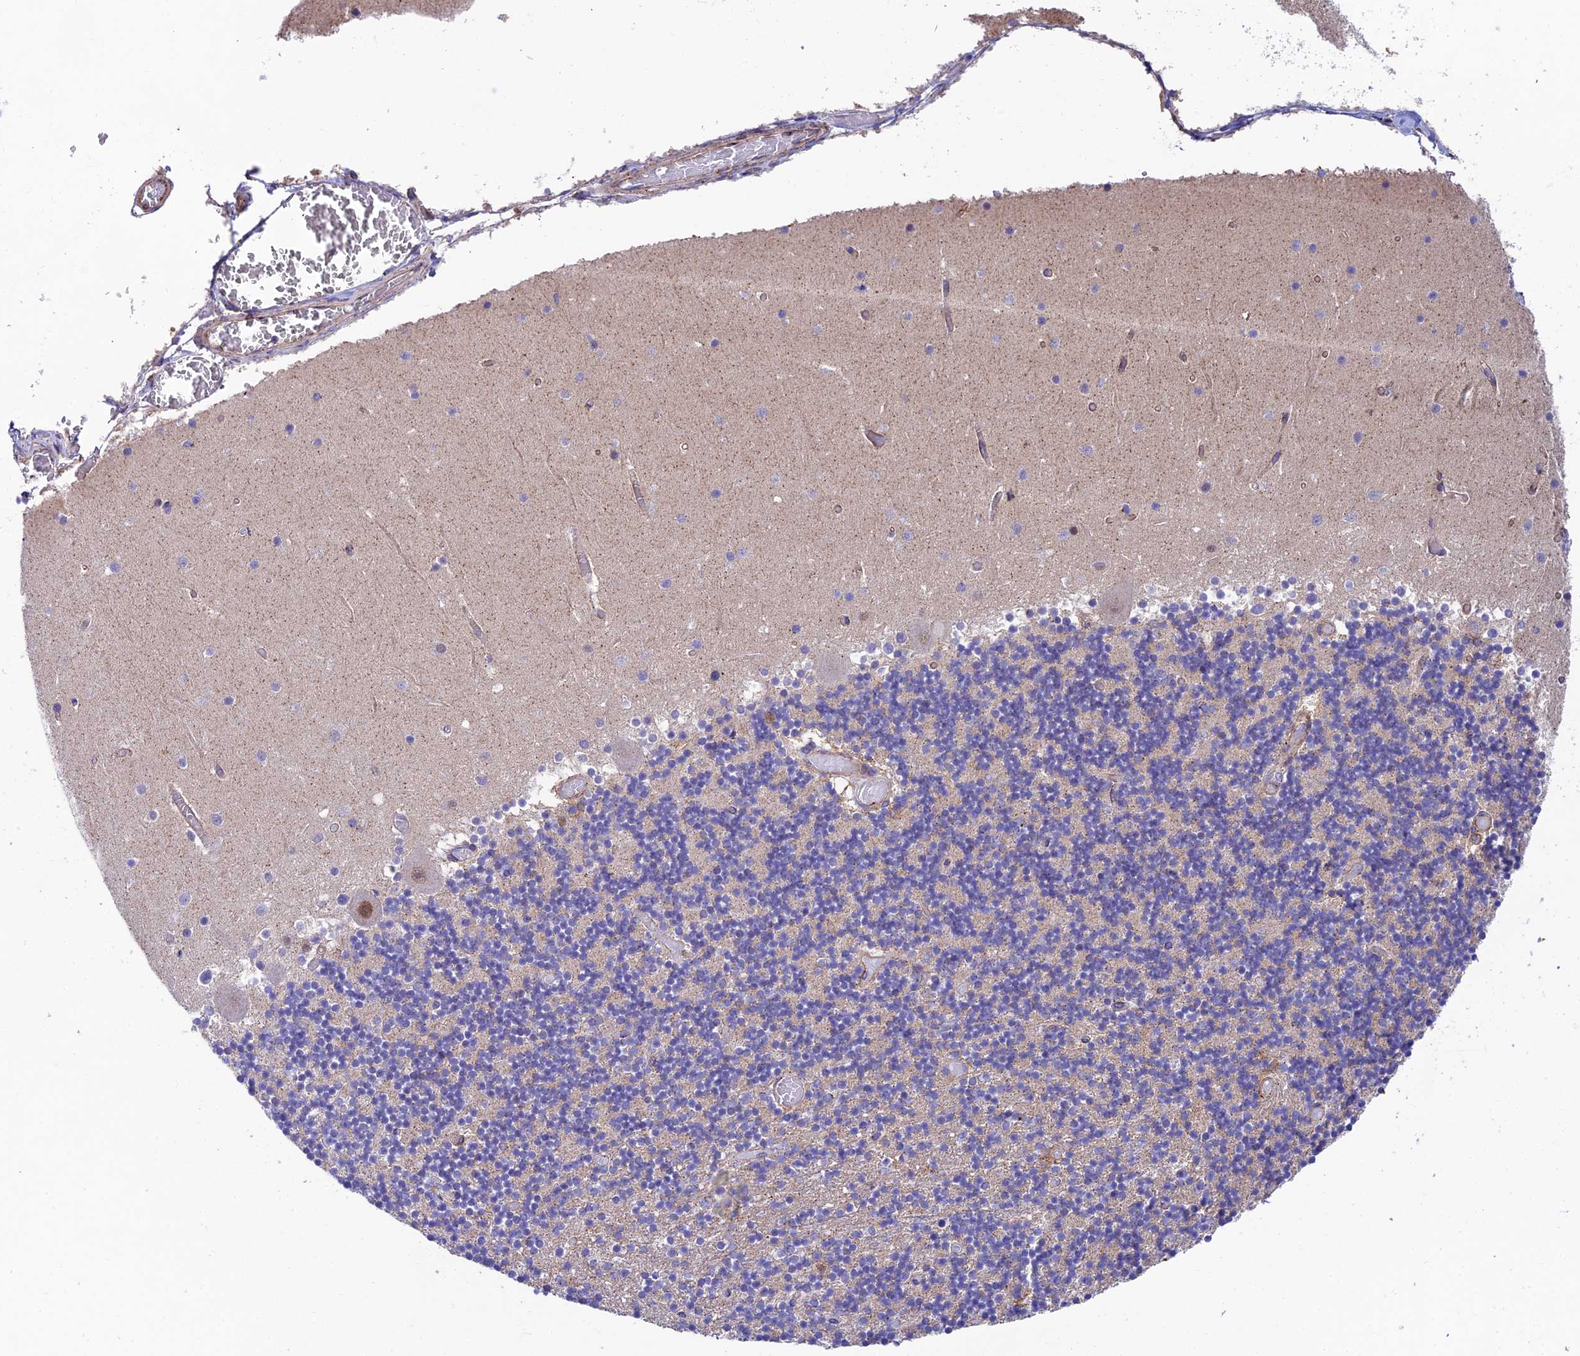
{"staining": {"intensity": "moderate", "quantity": "<25%", "location": "cytoplasmic/membranous"}, "tissue": "cerebellum", "cell_type": "Cells in granular layer", "image_type": "normal", "snomed": [{"axis": "morphology", "description": "Normal tissue, NOS"}, {"axis": "topography", "description": "Cerebellum"}], "caption": "Protein staining by immunohistochemistry demonstrates moderate cytoplasmic/membranous staining in about <25% of cells in granular layer in unremarkable cerebellum.", "gene": "QRFP", "patient": {"sex": "female", "age": 28}}